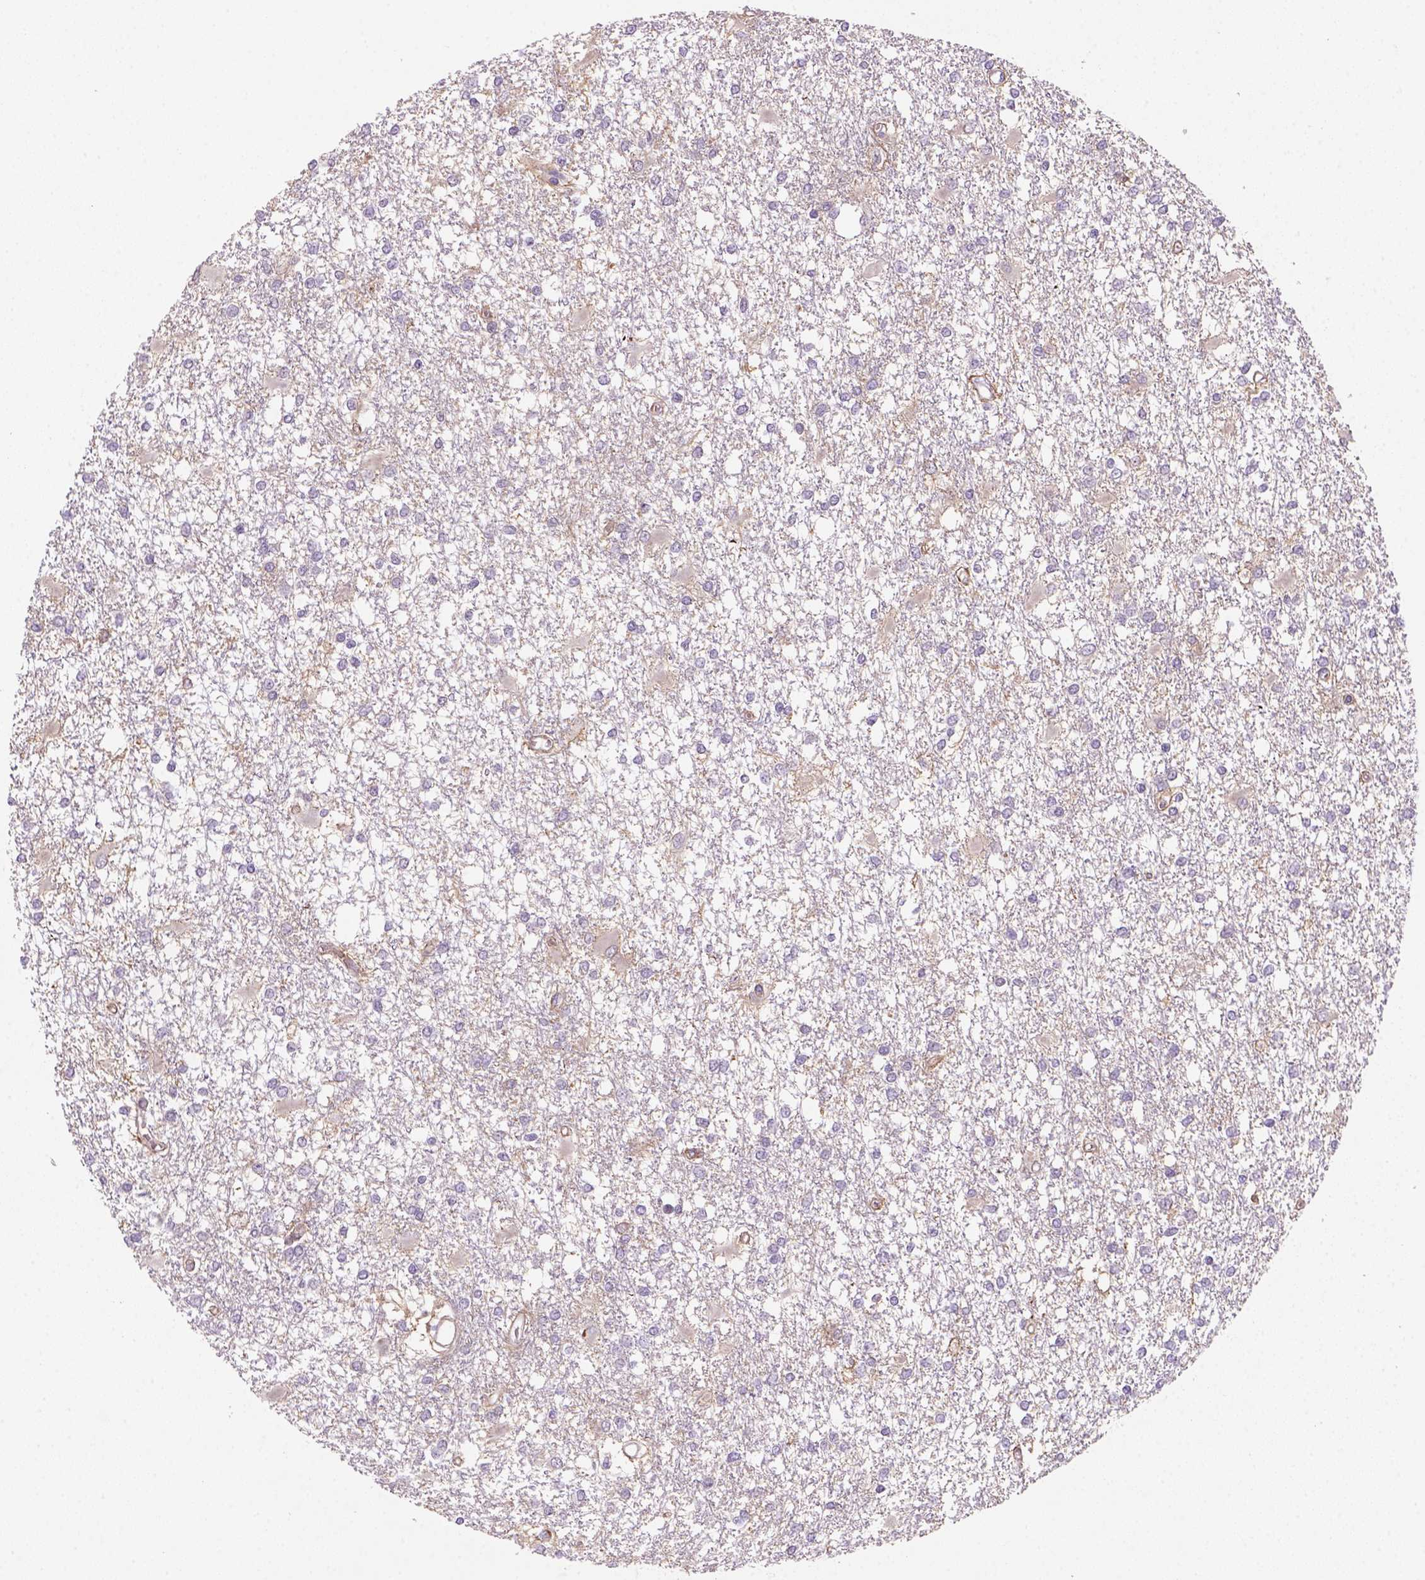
{"staining": {"intensity": "negative", "quantity": "none", "location": "none"}, "tissue": "glioma", "cell_type": "Tumor cells", "image_type": "cancer", "snomed": [{"axis": "morphology", "description": "Glioma, malignant, High grade"}, {"axis": "topography", "description": "Cerebral cortex"}], "caption": "The image exhibits no staining of tumor cells in high-grade glioma (malignant).", "gene": "VSTM5", "patient": {"sex": "male", "age": 79}}